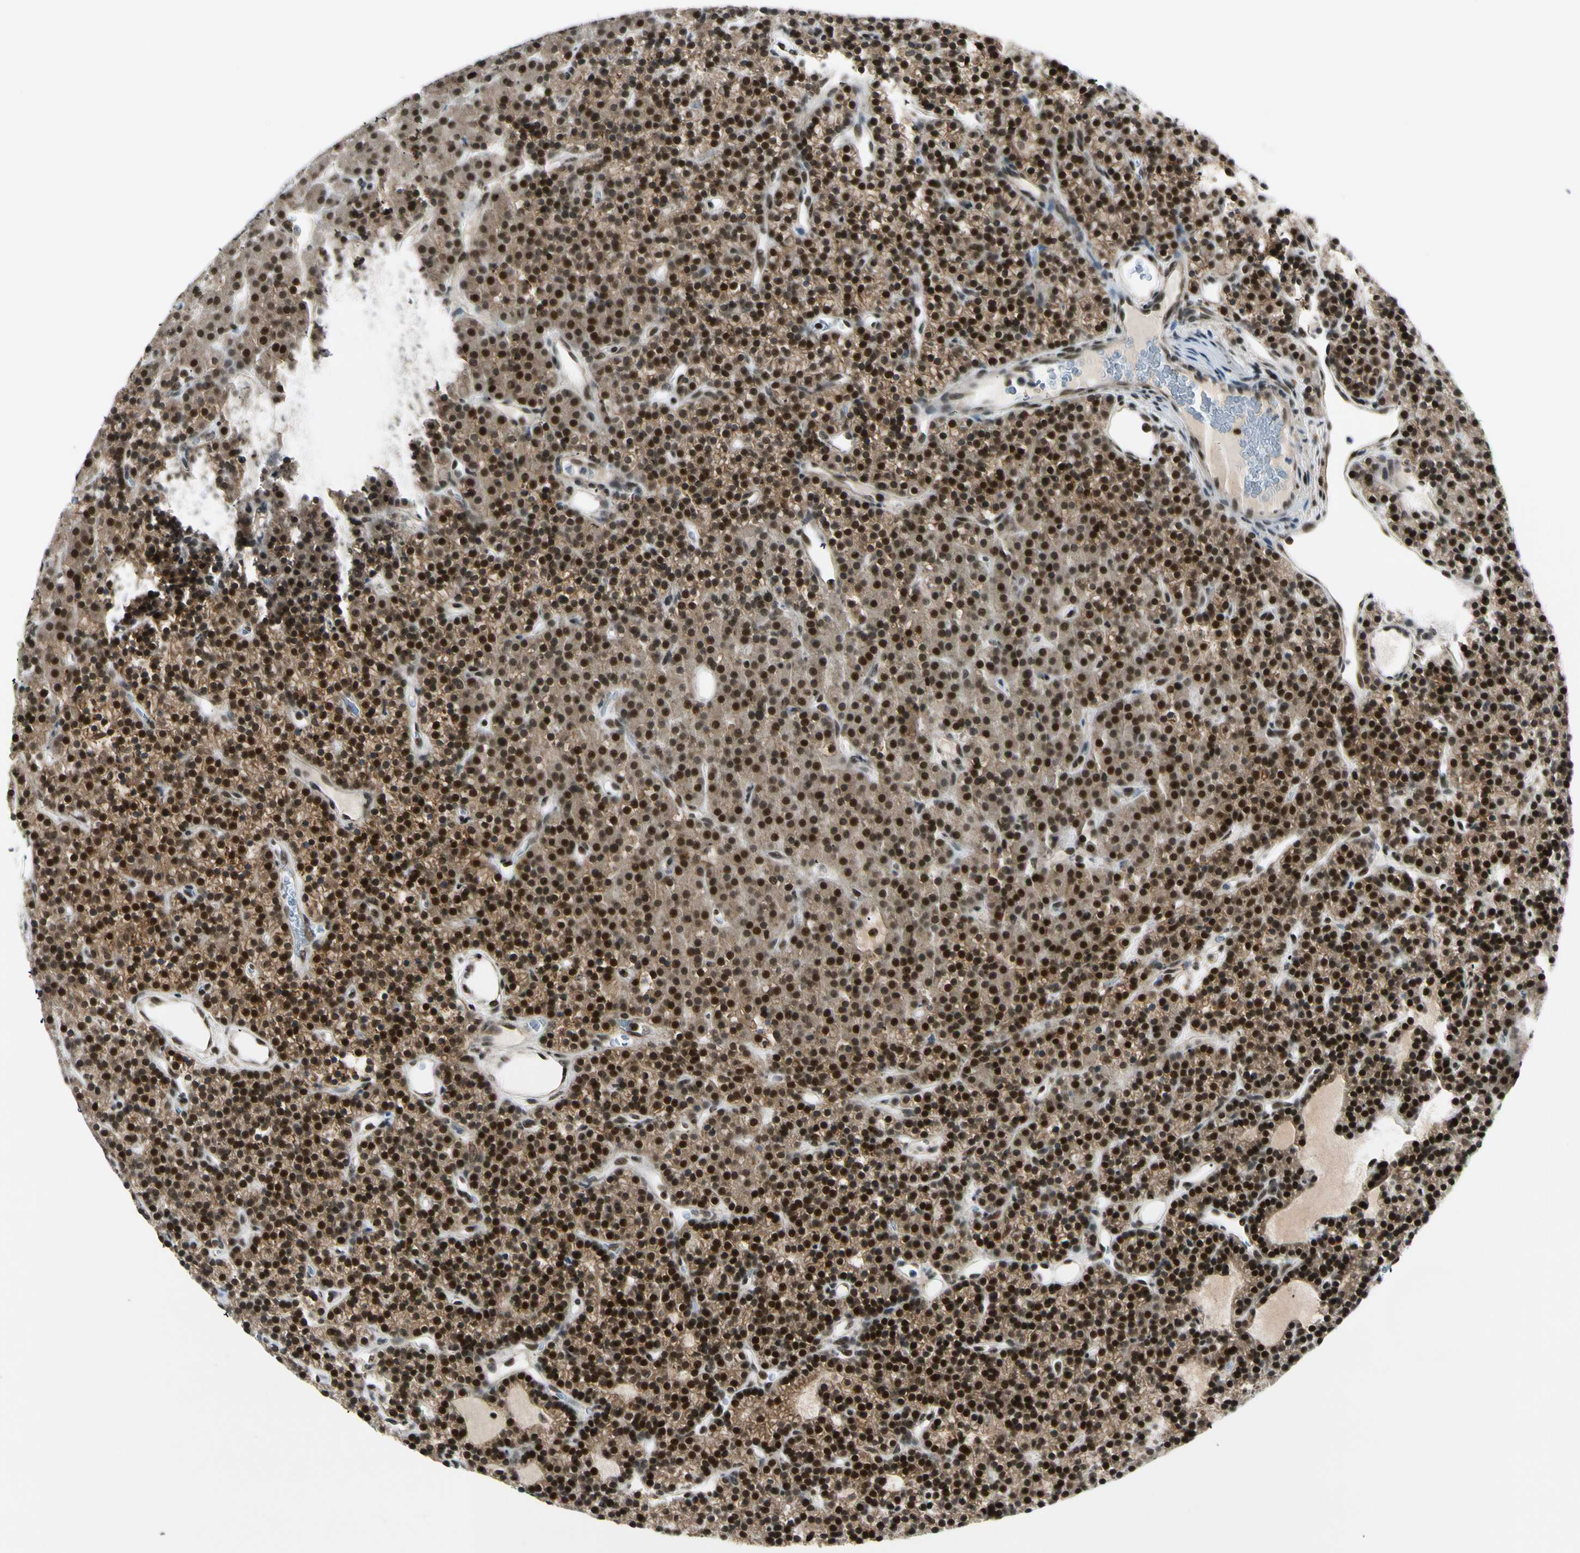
{"staining": {"intensity": "strong", "quantity": "25%-75%", "location": "cytoplasmic/membranous,nuclear"}, "tissue": "parathyroid gland", "cell_type": "Glandular cells", "image_type": "normal", "snomed": [{"axis": "morphology", "description": "Normal tissue, NOS"}, {"axis": "morphology", "description": "Hyperplasia, NOS"}, {"axis": "topography", "description": "Parathyroid gland"}], "caption": "Immunohistochemistry of unremarkable parathyroid gland reveals high levels of strong cytoplasmic/membranous,nuclear positivity in about 25%-75% of glandular cells. Immunohistochemistry stains the protein in brown and the nuclei are stained blue.", "gene": "DAXX", "patient": {"sex": "male", "age": 44}}